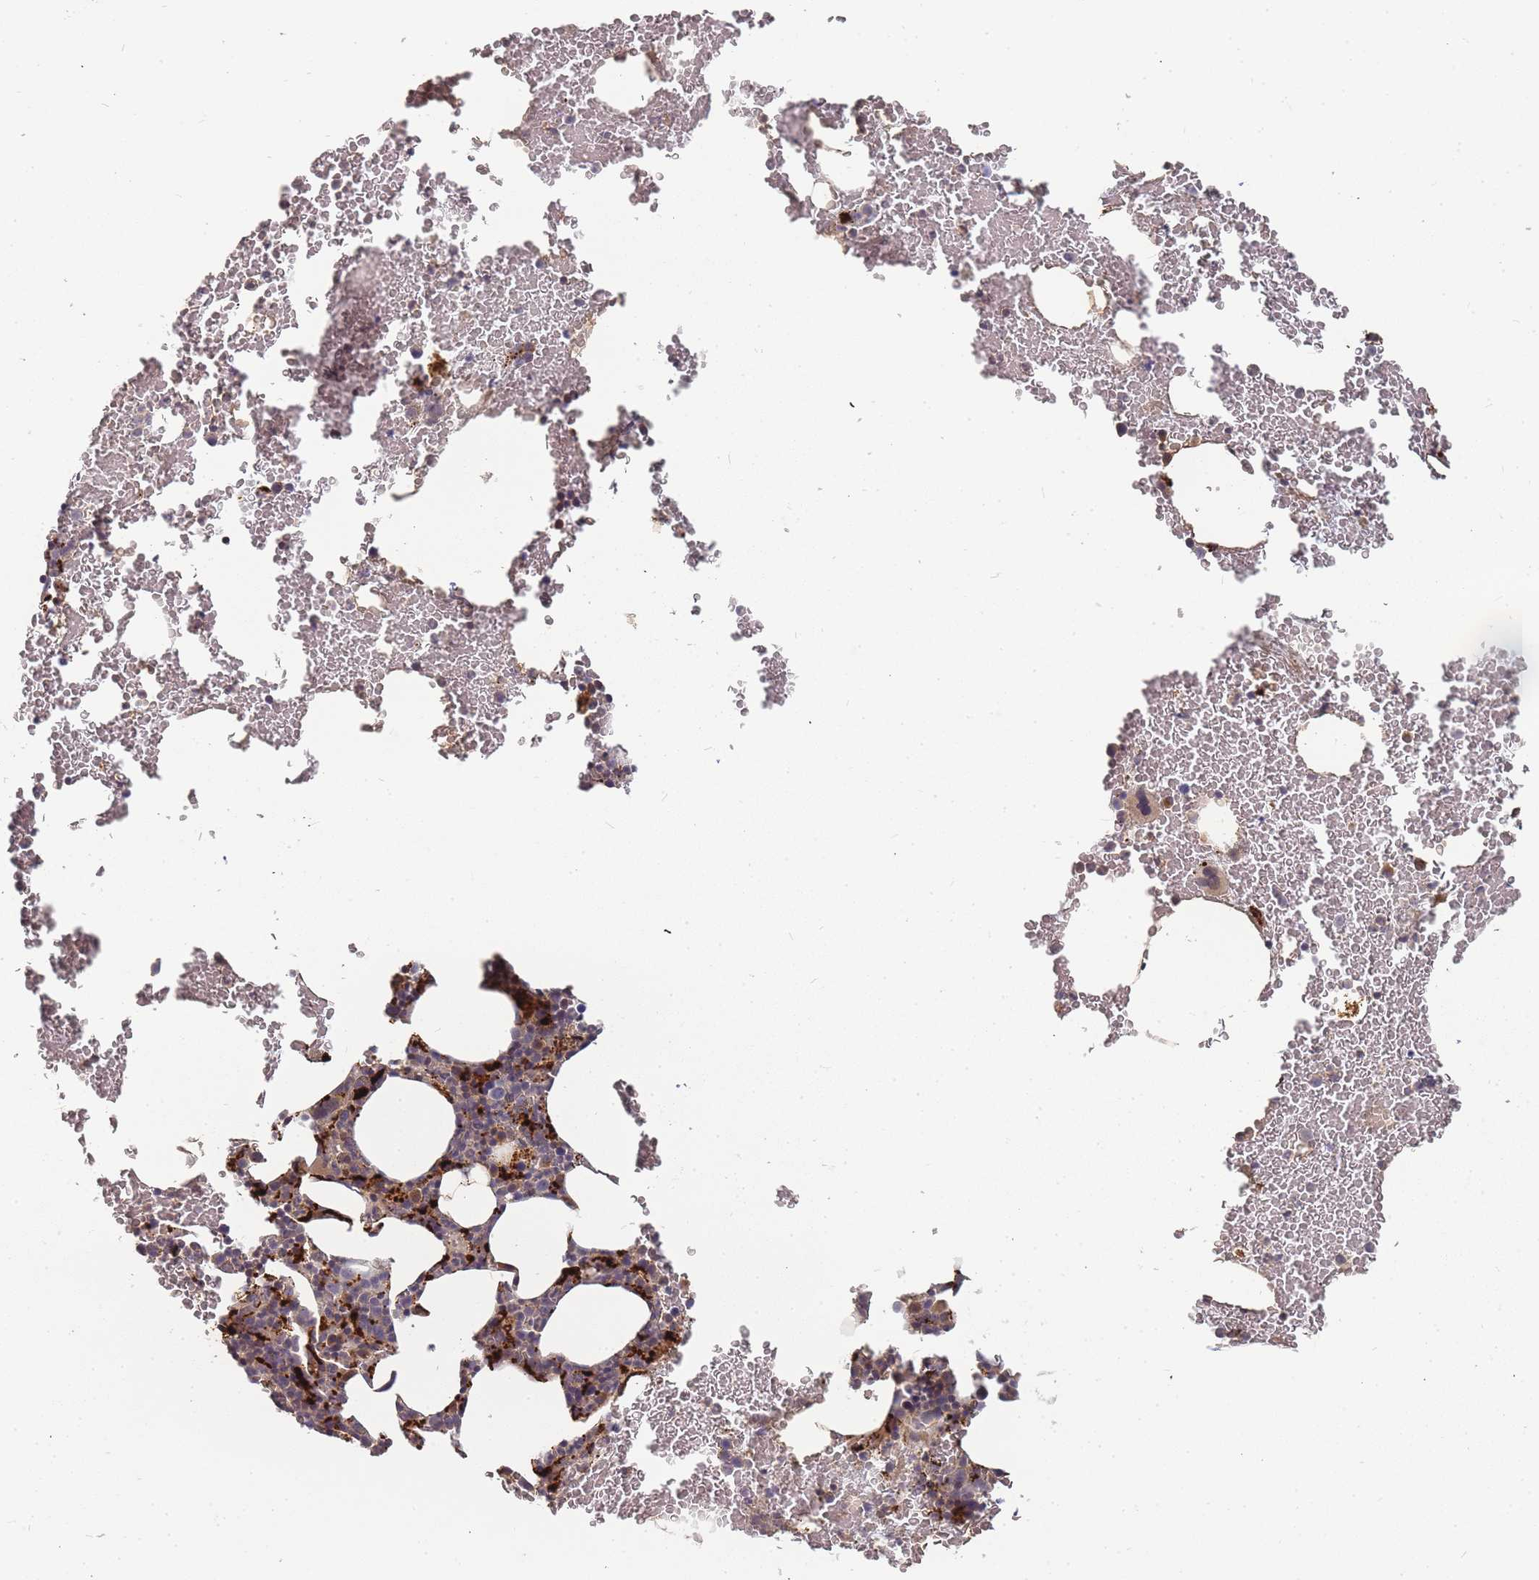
{"staining": {"intensity": "strong", "quantity": "<25%", "location": "cytoplasmic/membranous"}, "tissue": "bone marrow", "cell_type": "Hematopoietic cells", "image_type": "normal", "snomed": [{"axis": "morphology", "description": "Normal tissue, NOS"}, {"axis": "morphology", "description": "Inflammation, NOS"}, {"axis": "topography", "description": "Bone marrow"}], "caption": "A brown stain shows strong cytoplasmic/membranous positivity of a protein in hematopoietic cells of benign bone marrow. (DAB IHC with brightfield microscopy, high magnification).", "gene": "ATG5", "patient": {"sex": "female", "age": 78}}